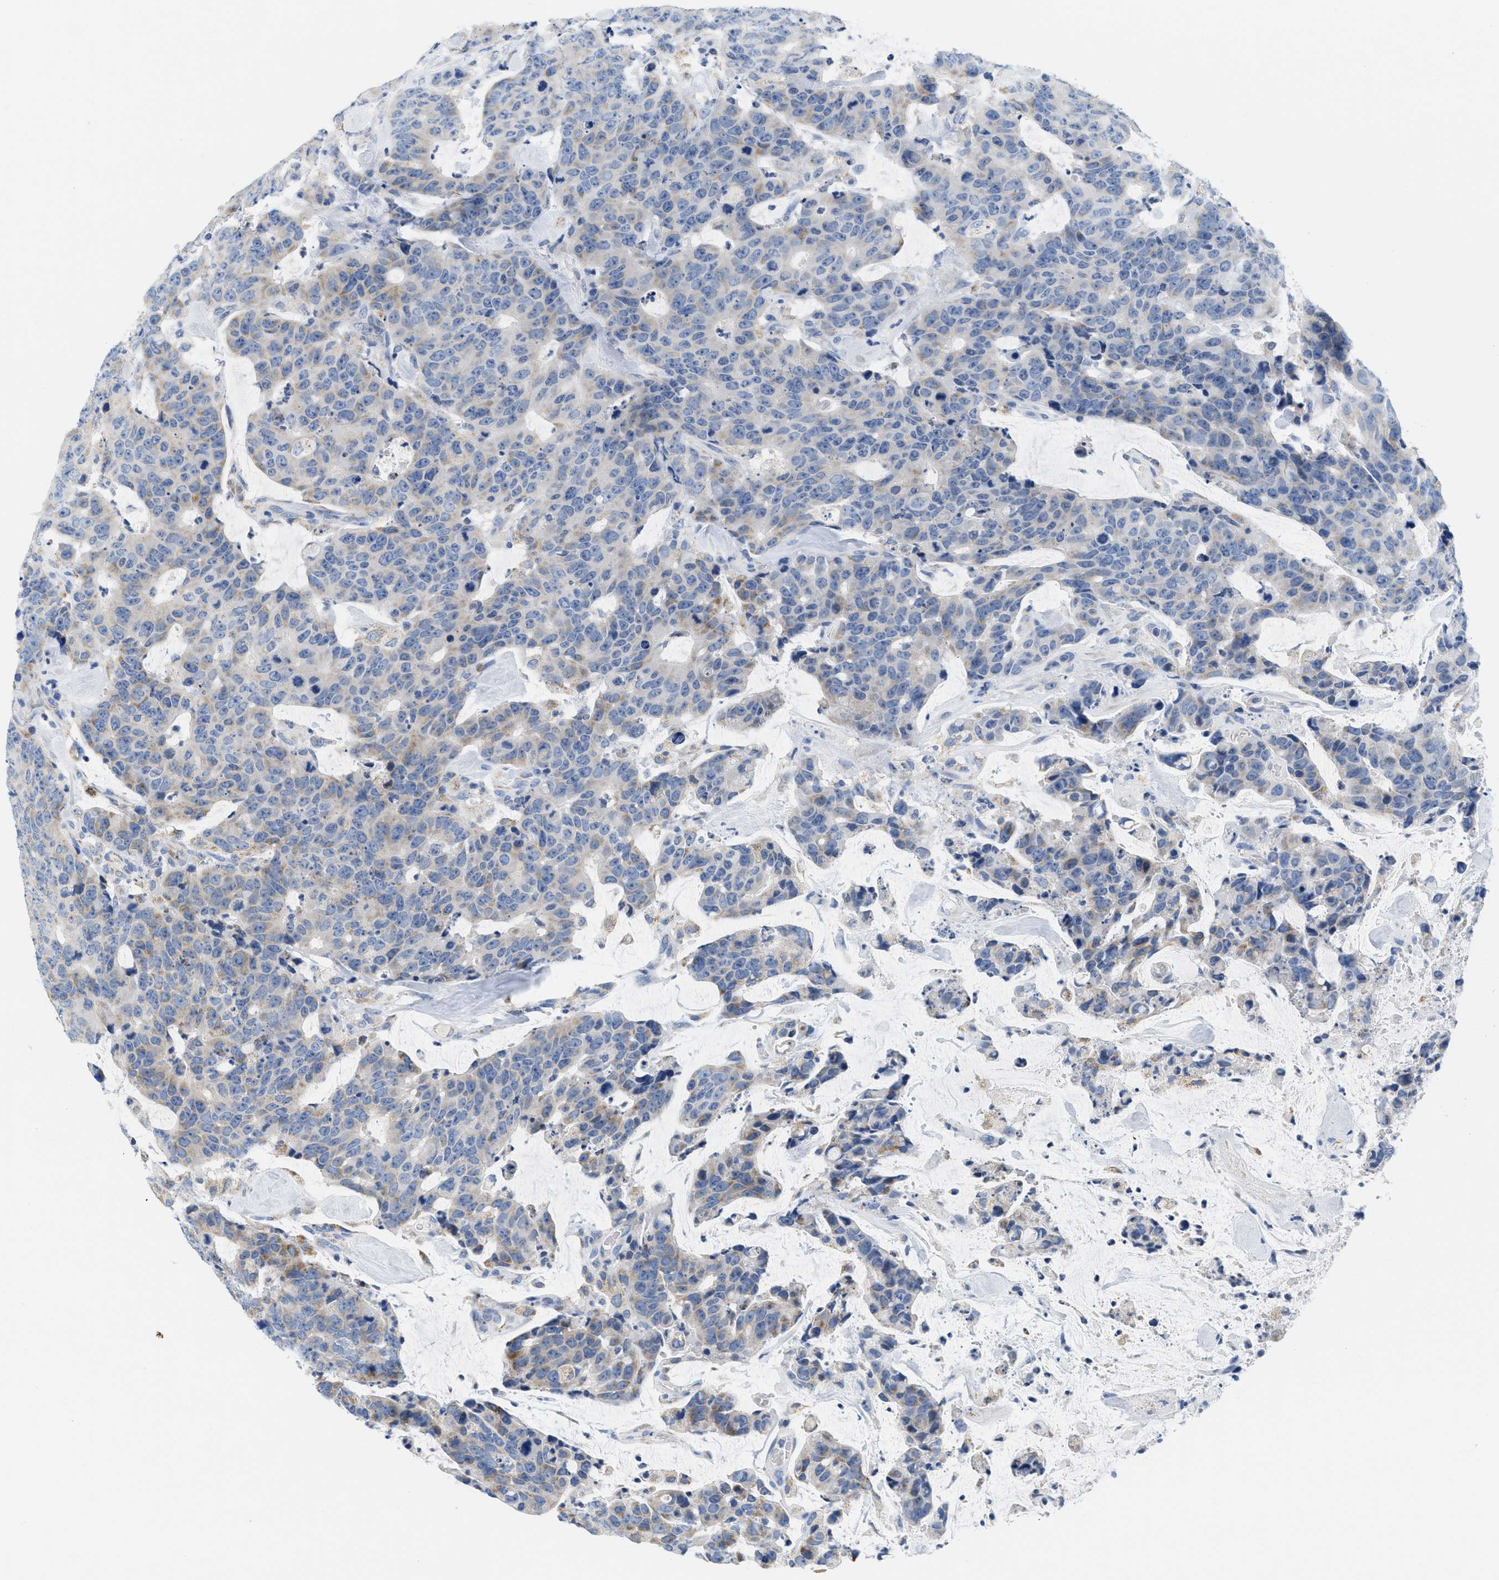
{"staining": {"intensity": "weak", "quantity": "<25%", "location": "cytoplasmic/membranous"}, "tissue": "colorectal cancer", "cell_type": "Tumor cells", "image_type": "cancer", "snomed": [{"axis": "morphology", "description": "Adenocarcinoma, NOS"}, {"axis": "topography", "description": "Colon"}], "caption": "Image shows no protein staining in tumor cells of colorectal adenocarcinoma tissue.", "gene": "KCNJ5", "patient": {"sex": "female", "age": 86}}